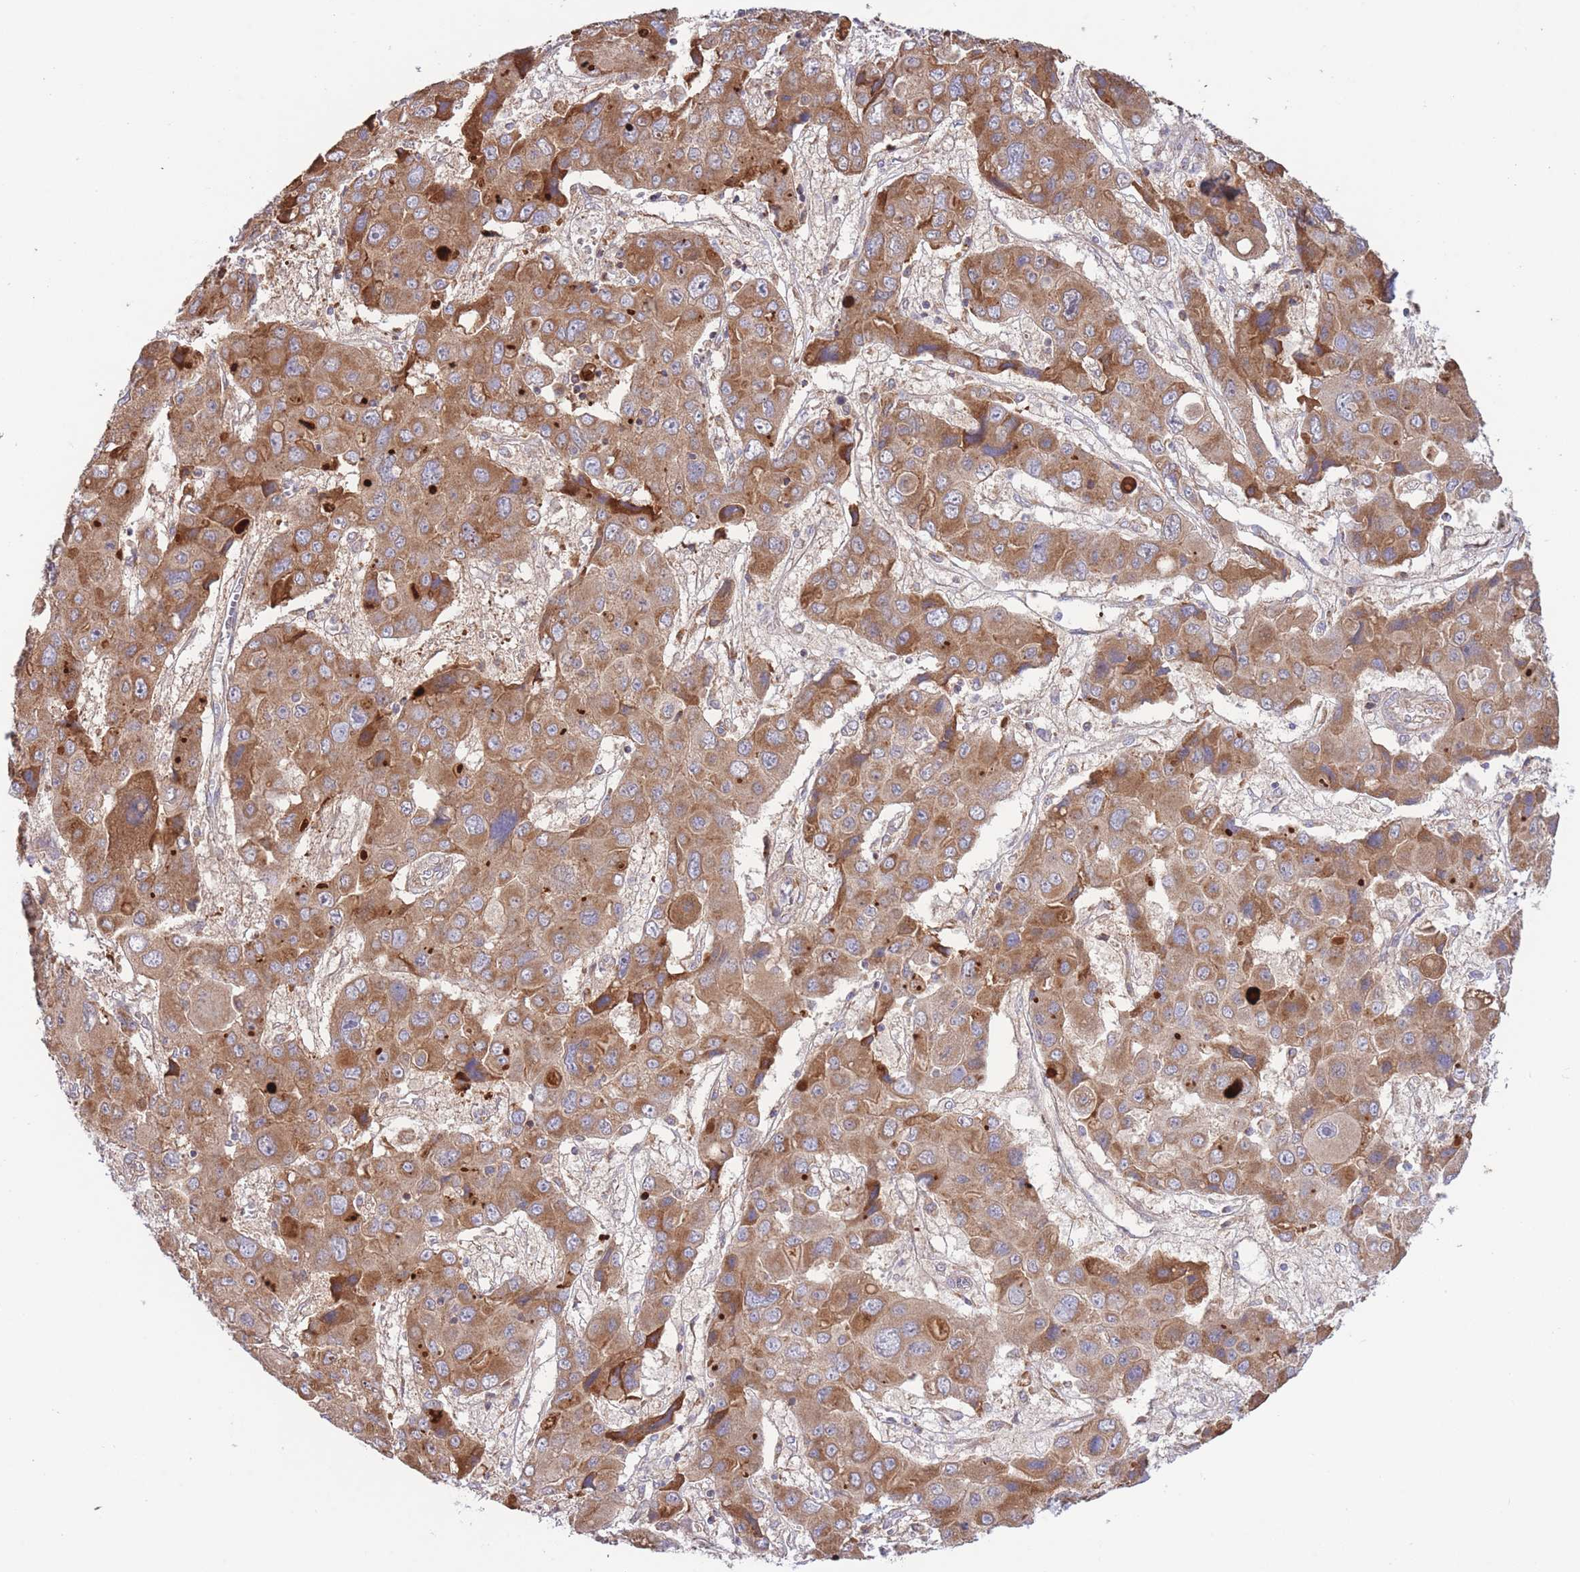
{"staining": {"intensity": "moderate", "quantity": ">75%", "location": "cytoplasmic/membranous"}, "tissue": "liver cancer", "cell_type": "Tumor cells", "image_type": "cancer", "snomed": [{"axis": "morphology", "description": "Cholangiocarcinoma"}, {"axis": "topography", "description": "Liver"}], "caption": "High-power microscopy captured an IHC micrograph of cholangiocarcinoma (liver), revealing moderate cytoplasmic/membranous expression in about >75% of tumor cells. The protein is stained brown, and the nuclei are stained in blue (DAB IHC with brightfield microscopy, high magnification).", "gene": "ATP13A2", "patient": {"sex": "male", "age": 67}}